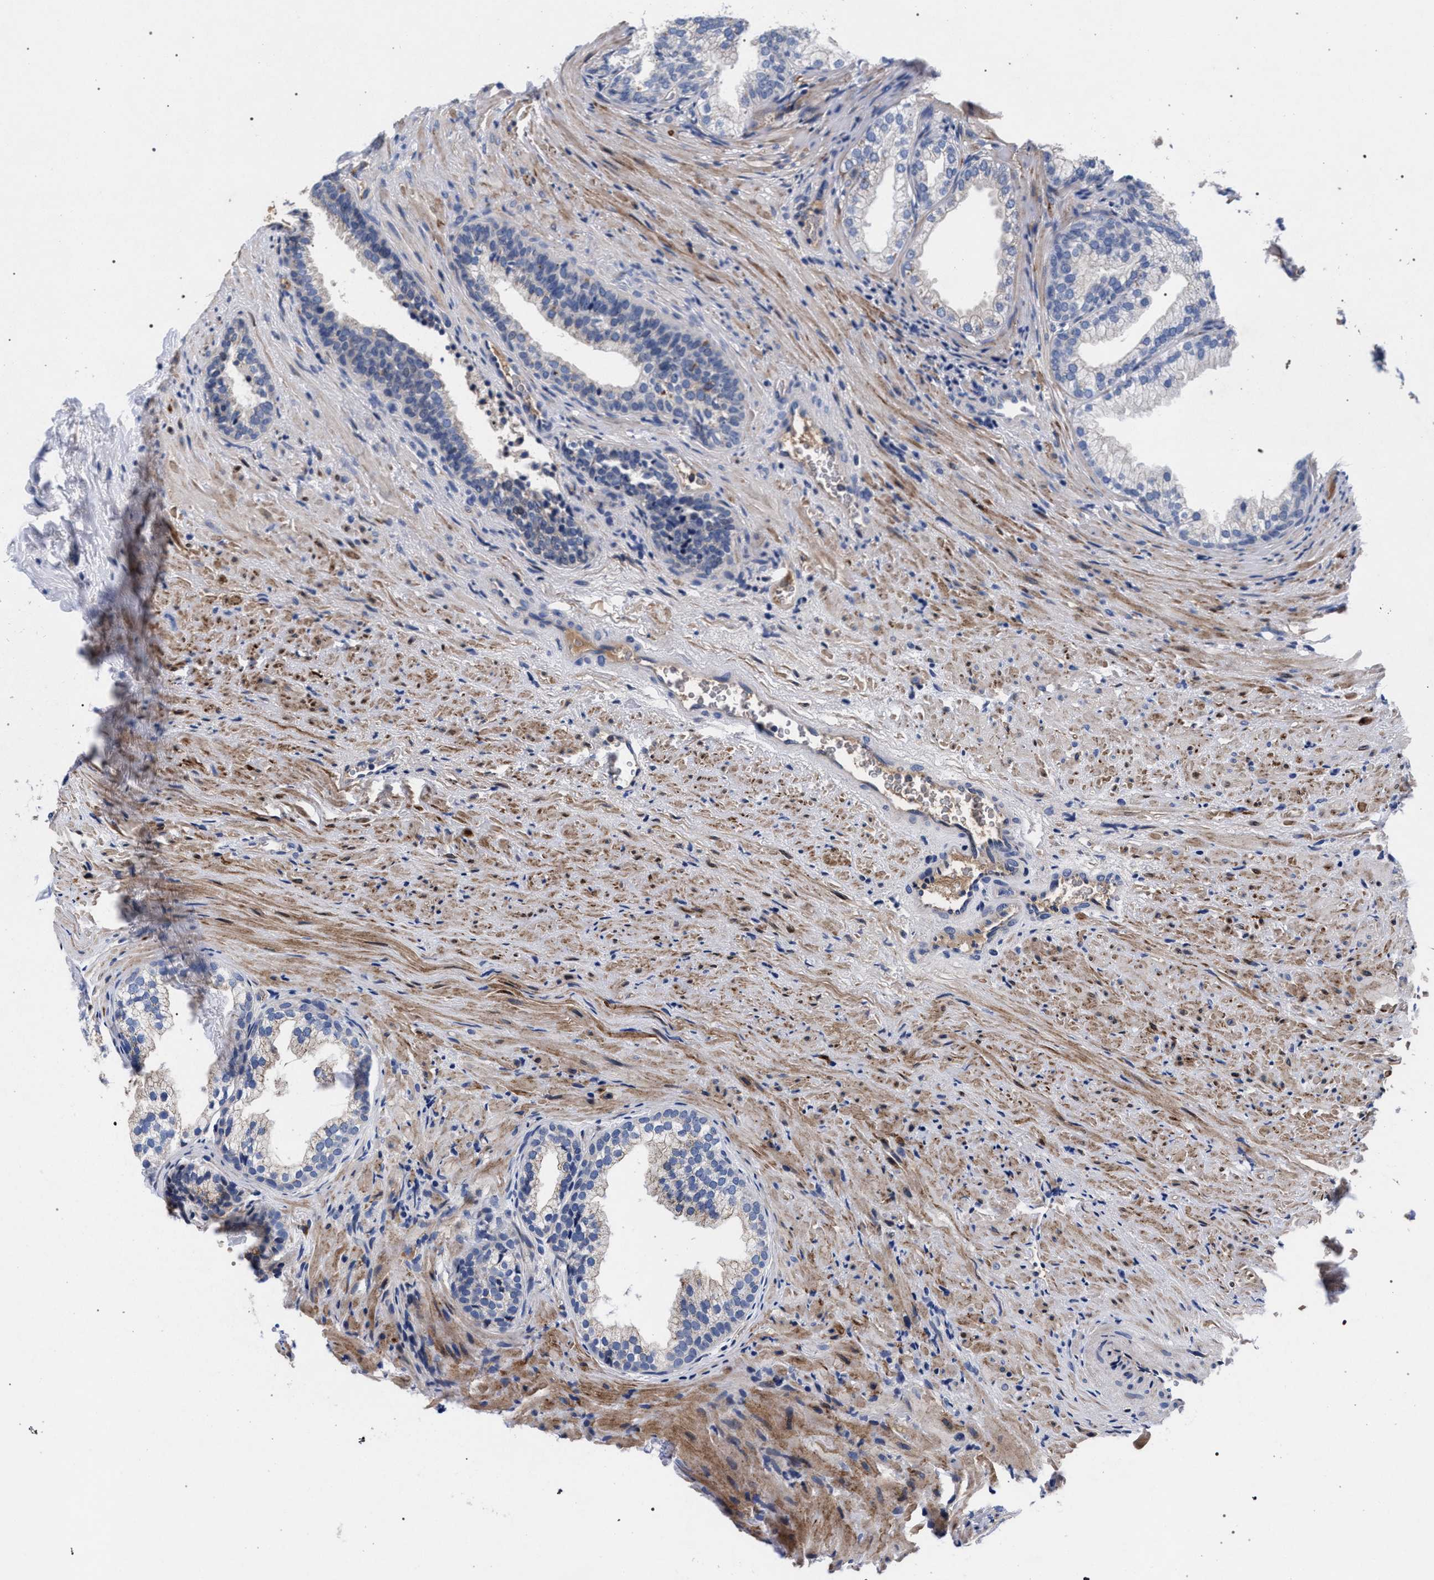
{"staining": {"intensity": "moderate", "quantity": "<25%", "location": "cytoplasmic/membranous"}, "tissue": "prostate", "cell_type": "Glandular cells", "image_type": "normal", "snomed": [{"axis": "morphology", "description": "Normal tissue, NOS"}, {"axis": "topography", "description": "Prostate"}], "caption": "Prostate was stained to show a protein in brown. There is low levels of moderate cytoplasmic/membranous positivity in about <25% of glandular cells. The staining is performed using DAB (3,3'-diaminobenzidine) brown chromogen to label protein expression. The nuclei are counter-stained blue using hematoxylin.", "gene": "ACOX1", "patient": {"sex": "male", "age": 76}}